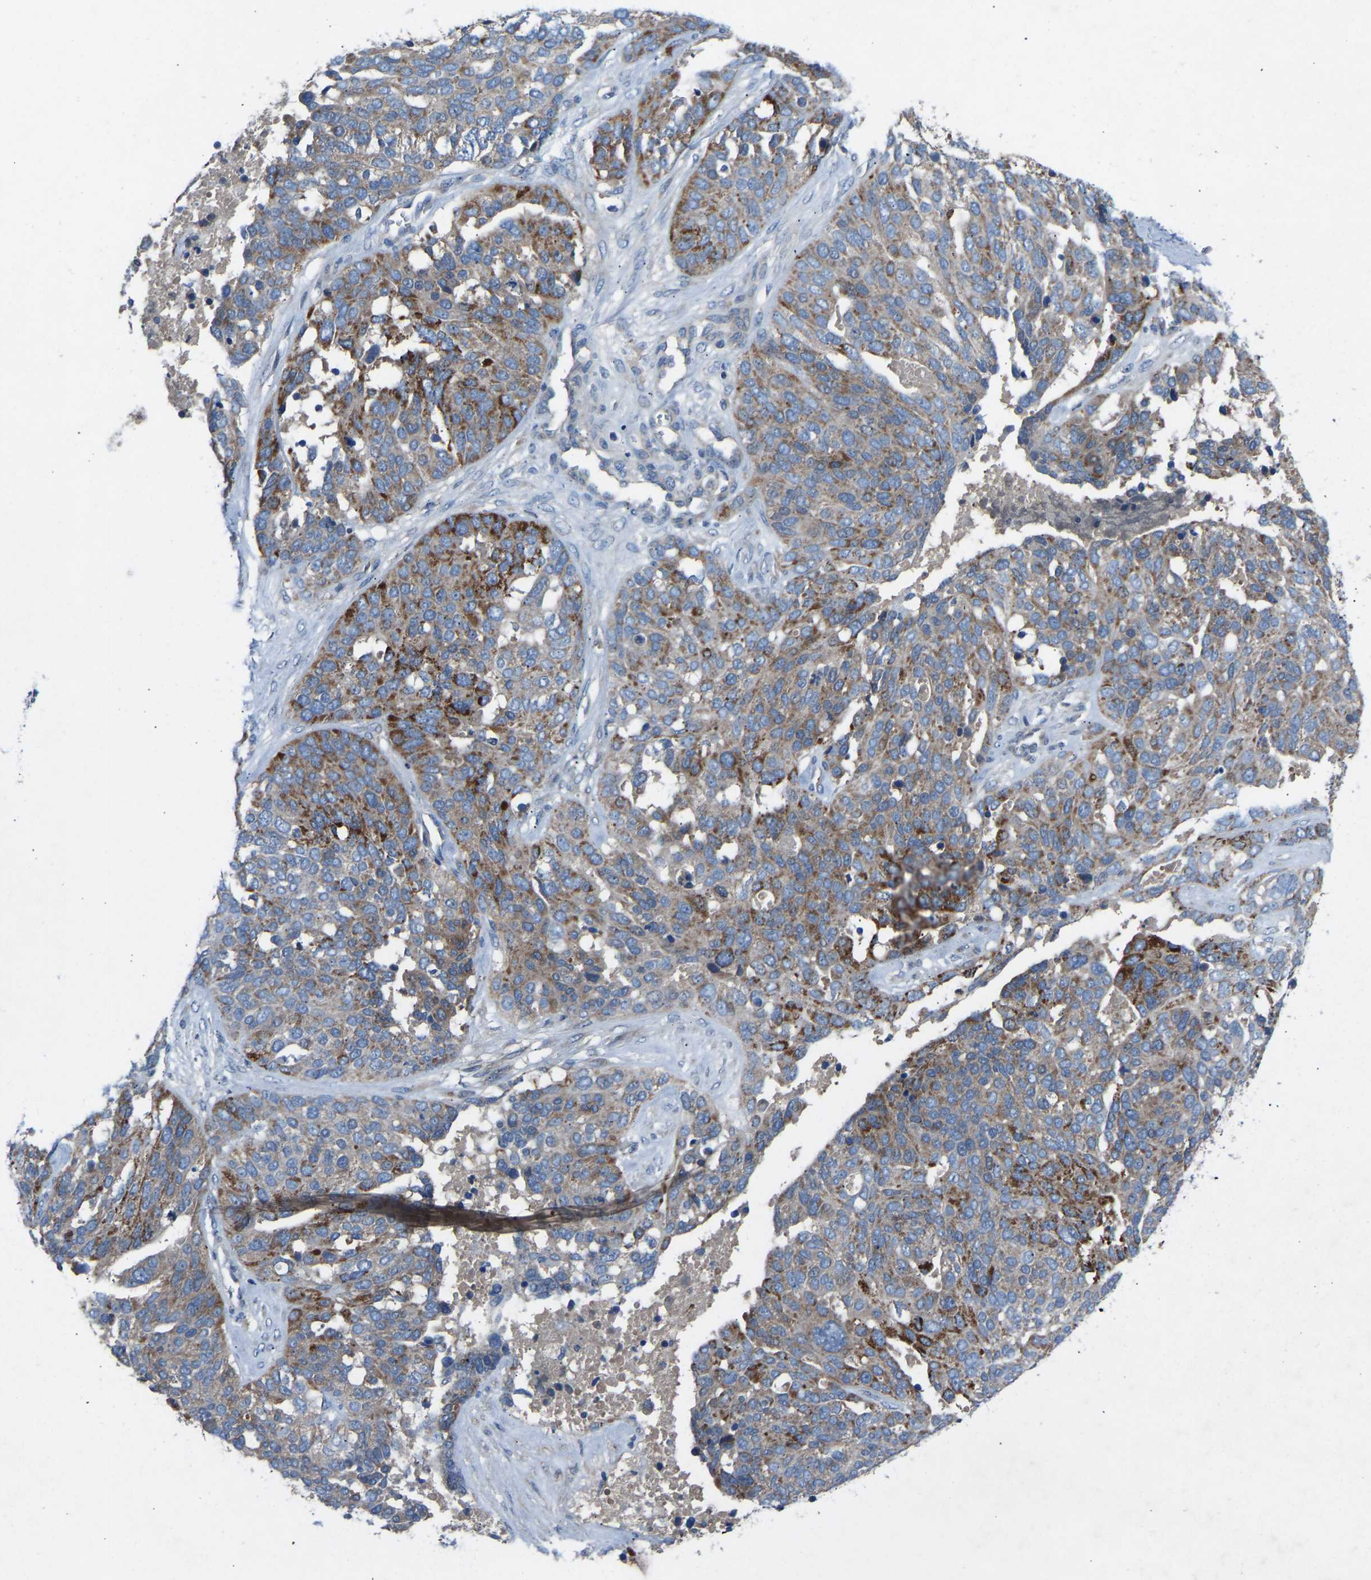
{"staining": {"intensity": "strong", "quantity": "25%-75%", "location": "cytoplasmic/membranous"}, "tissue": "ovarian cancer", "cell_type": "Tumor cells", "image_type": "cancer", "snomed": [{"axis": "morphology", "description": "Cystadenocarcinoma, serous, NOS"}, {"axis": "topography", "description": "Ovary"}], "caption": "High-power microscopy captured an immunohistochemistry histopathology image of ovarian cancer, revealing strong cytoplasmic/membranous positivity in about 25%-75% of tumor cells. (brown staining indicates protein expression, while blue staining denotes nuclei).", "gene": "GRK6", "patient": {"sex": "female", "age": 44}}